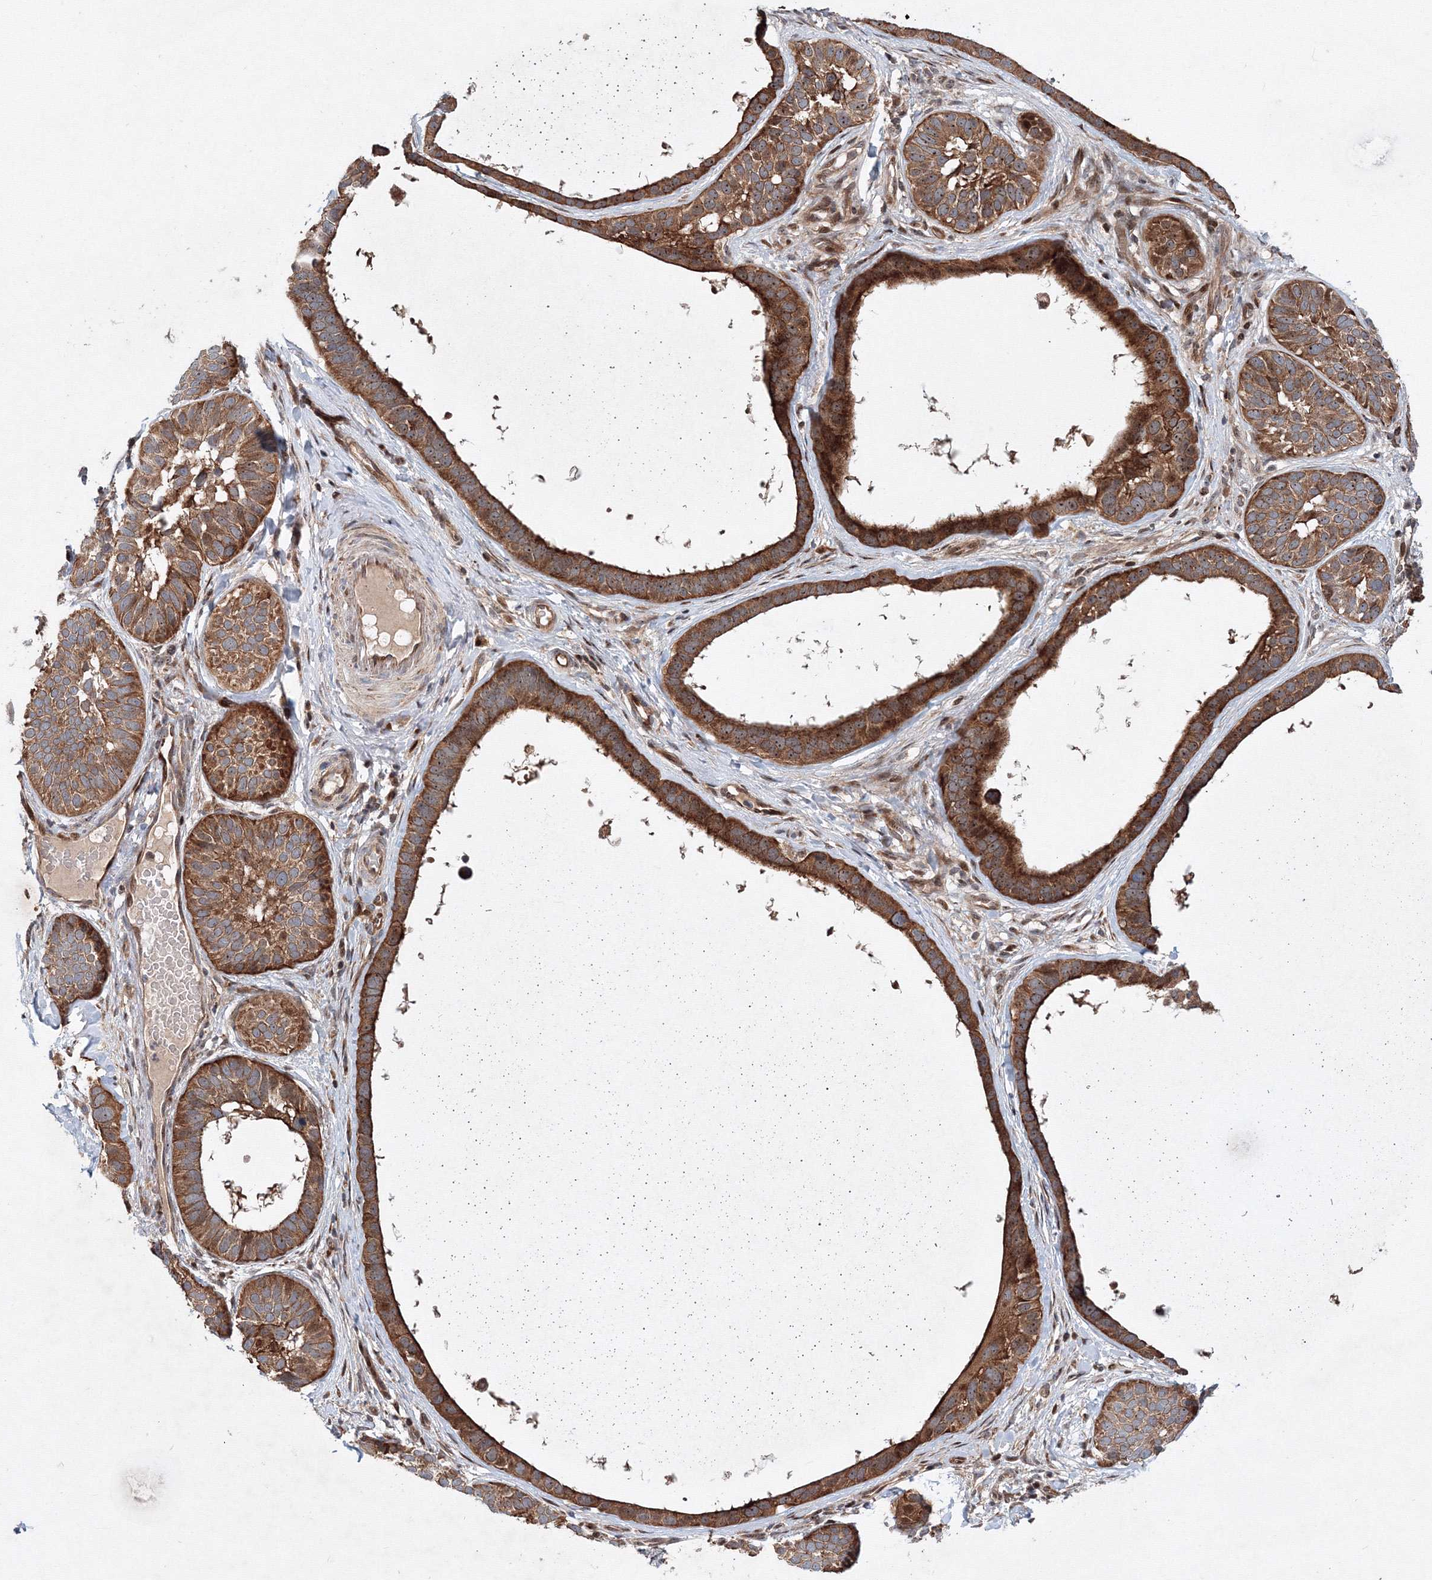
{"staining": {"intensity": "moderate", "quantity": ">75%", "location": "cytoplasmic/membranous"}, "tissue": "skin cancer", "cell_type": "Tumor cells", "image_type": "cancer", "snomed": [{"axis": "morphology", "description": "Basal cell carcinoma"}, {"axis": "topography", "description": "Skin"}], "caption": "Immunohistochemistry (IHC) (DAB (3,3'-diaminobenzidine)) staining of human skin basal cell carcinoma demonstrates moderate cytoplasmic/membranous protein expression in approximately >75% of tumor cells.", "gene": "ANKAR", "patient": {"sex": "male", "age": 62}}